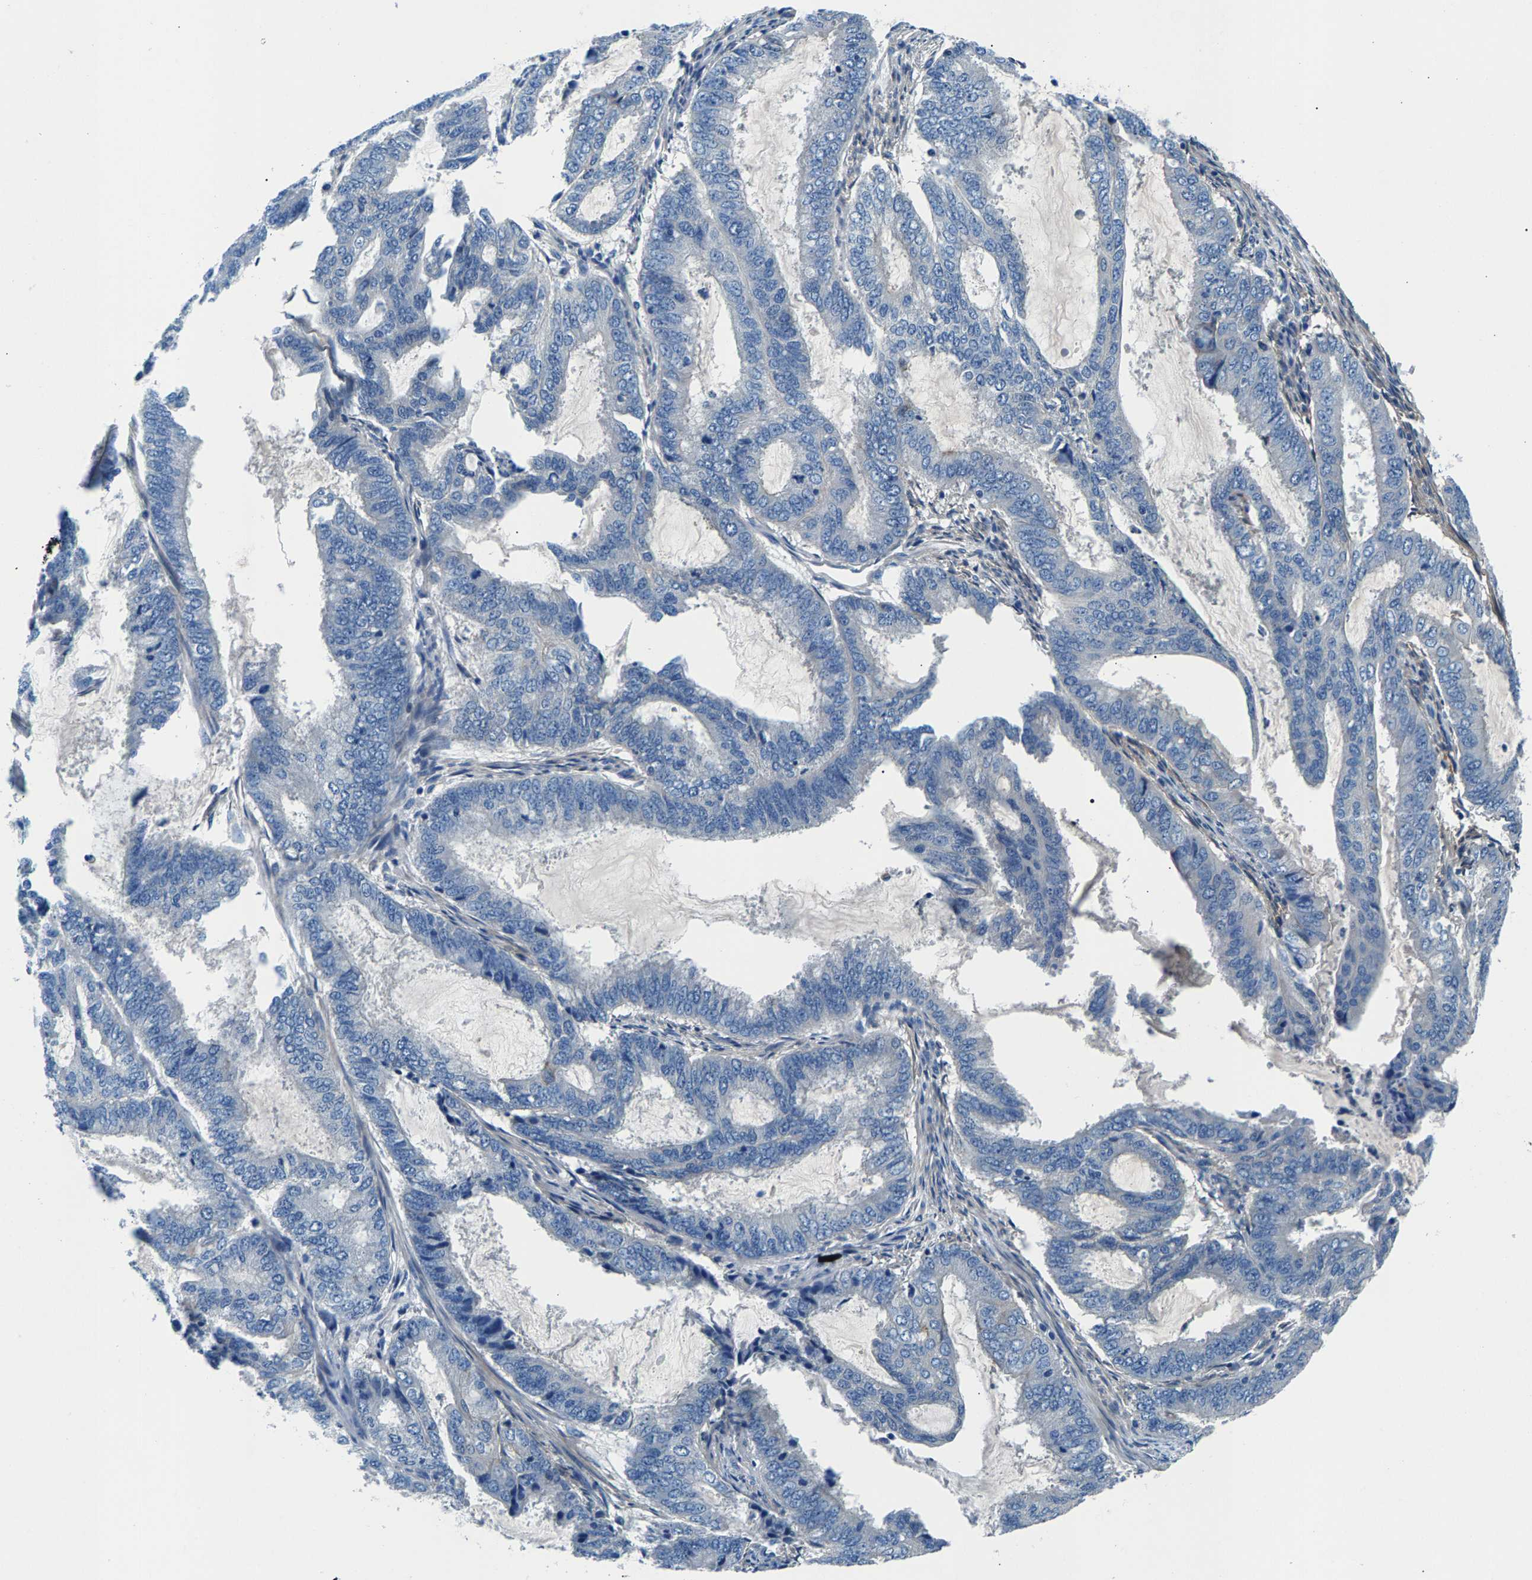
{"staining": {"intensity": "negative", "quantity": "none", "location": "none"}, "tissue": "endometrial cancer", "cell_type": "Tumor cells", "image_type": "cancer", "snomed": [{"axis": "morphology", "description": "Adenocarcinoma, NOS"}, {"axis": "topography", "description": "Endometrium"}], "caption": "The micrograph shows no significant staining in tumor cells of endometrial cancer (adenocarcinoma).", "gene": "CDRT4", "patient": {"sex": "female", "age": 51}}